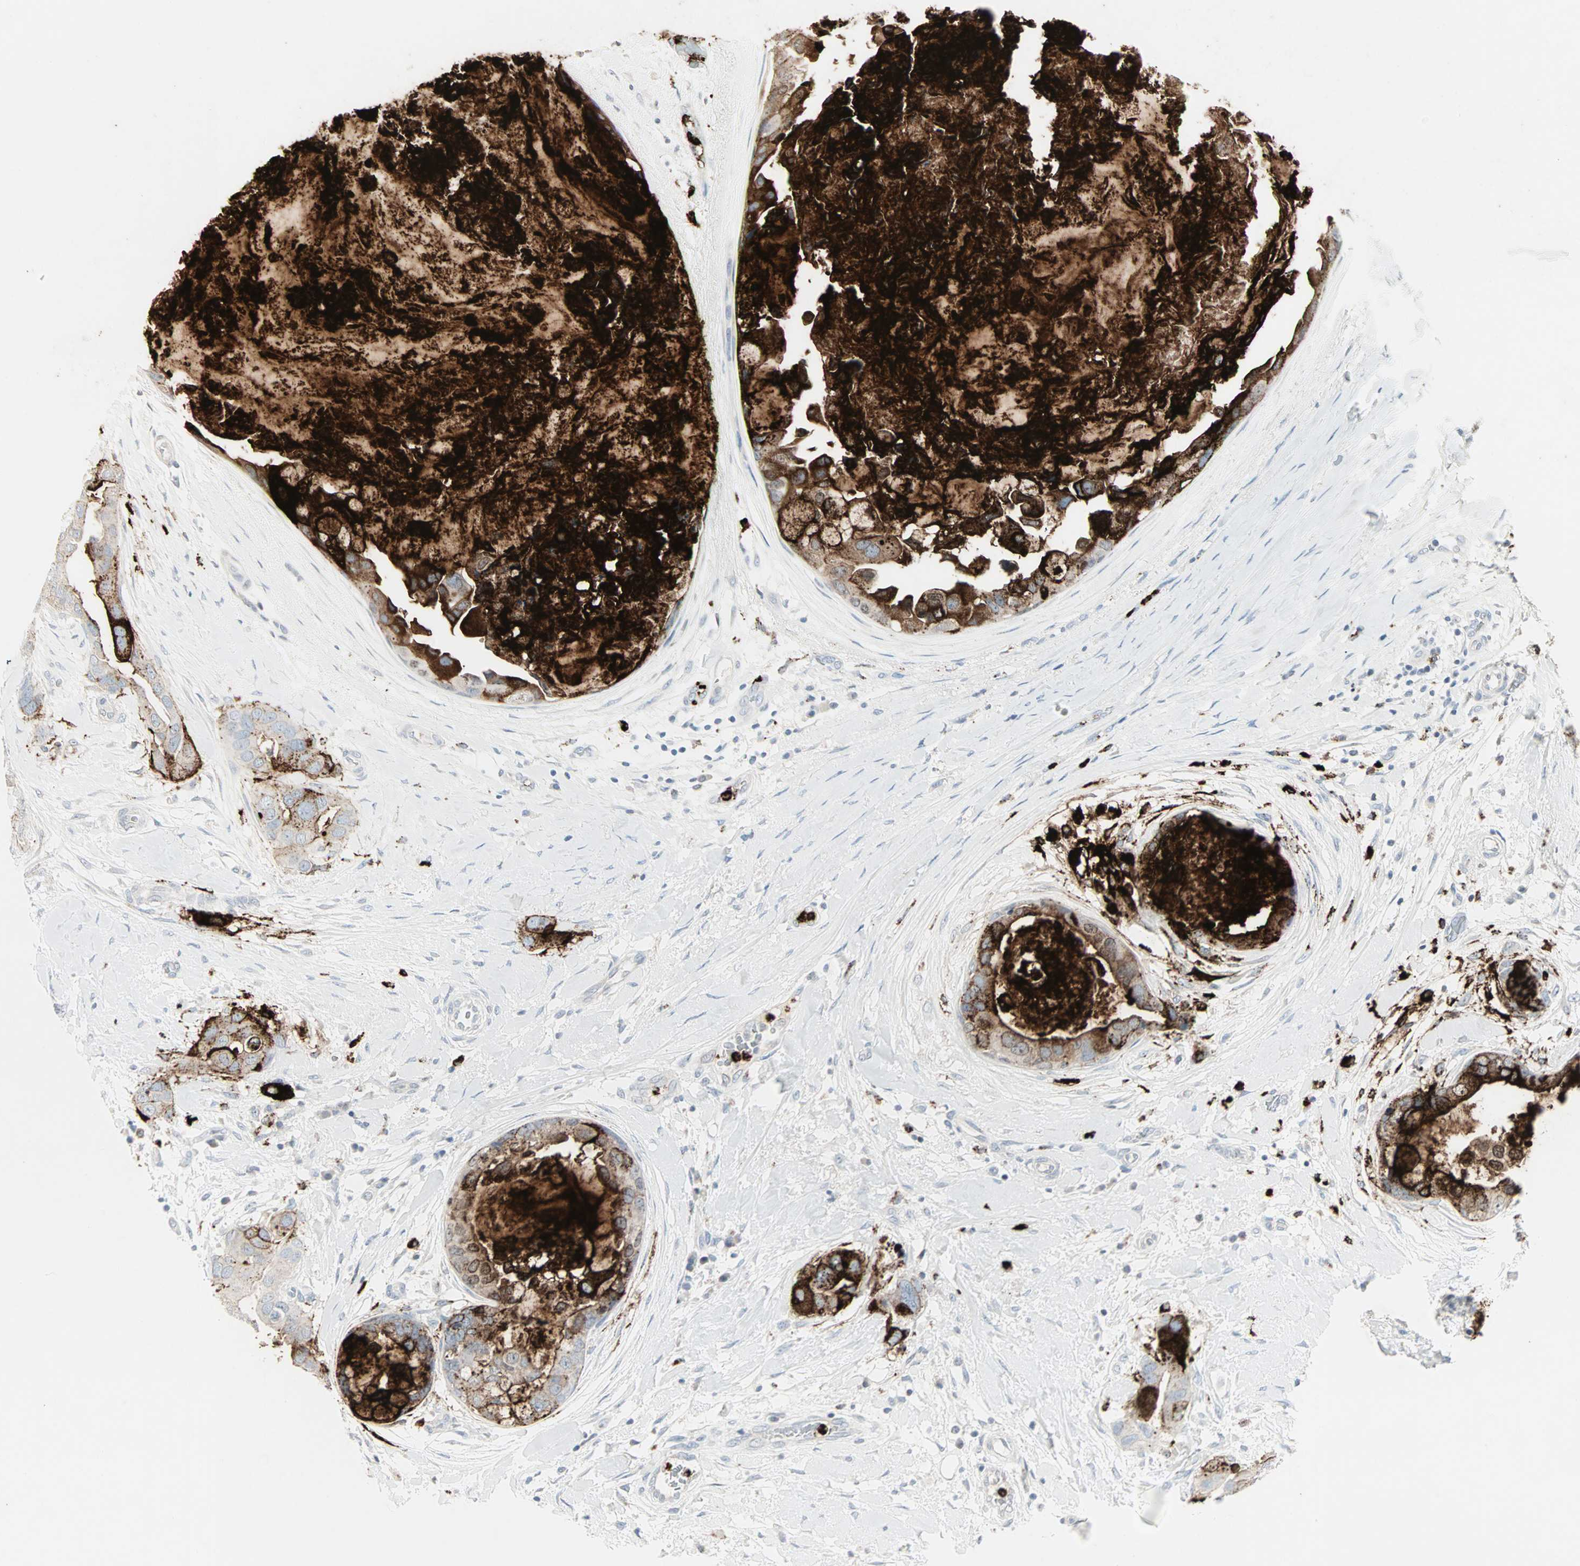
{"staining": {"intensity": "strong", "quantity": "25%-75%", "location": "cytoplasmic/membranous"}, "tissue": "breast cancer", "cell_type": "Tumor cells", "image_type": "cancer", "snomed": [{"axis": "morphology", "description": "Duct carcinoma"}, {"axis": "topography", "description": "Breast"}], "caption": "An IHC image of neoplastic tissue is shown. Protein staining in brown highlights strong cytoplasmic/membranous positivity in breast cancer within tumor cells.", "gene": "CEACAM6", "patient": {"sex": "female", "age": 40}}